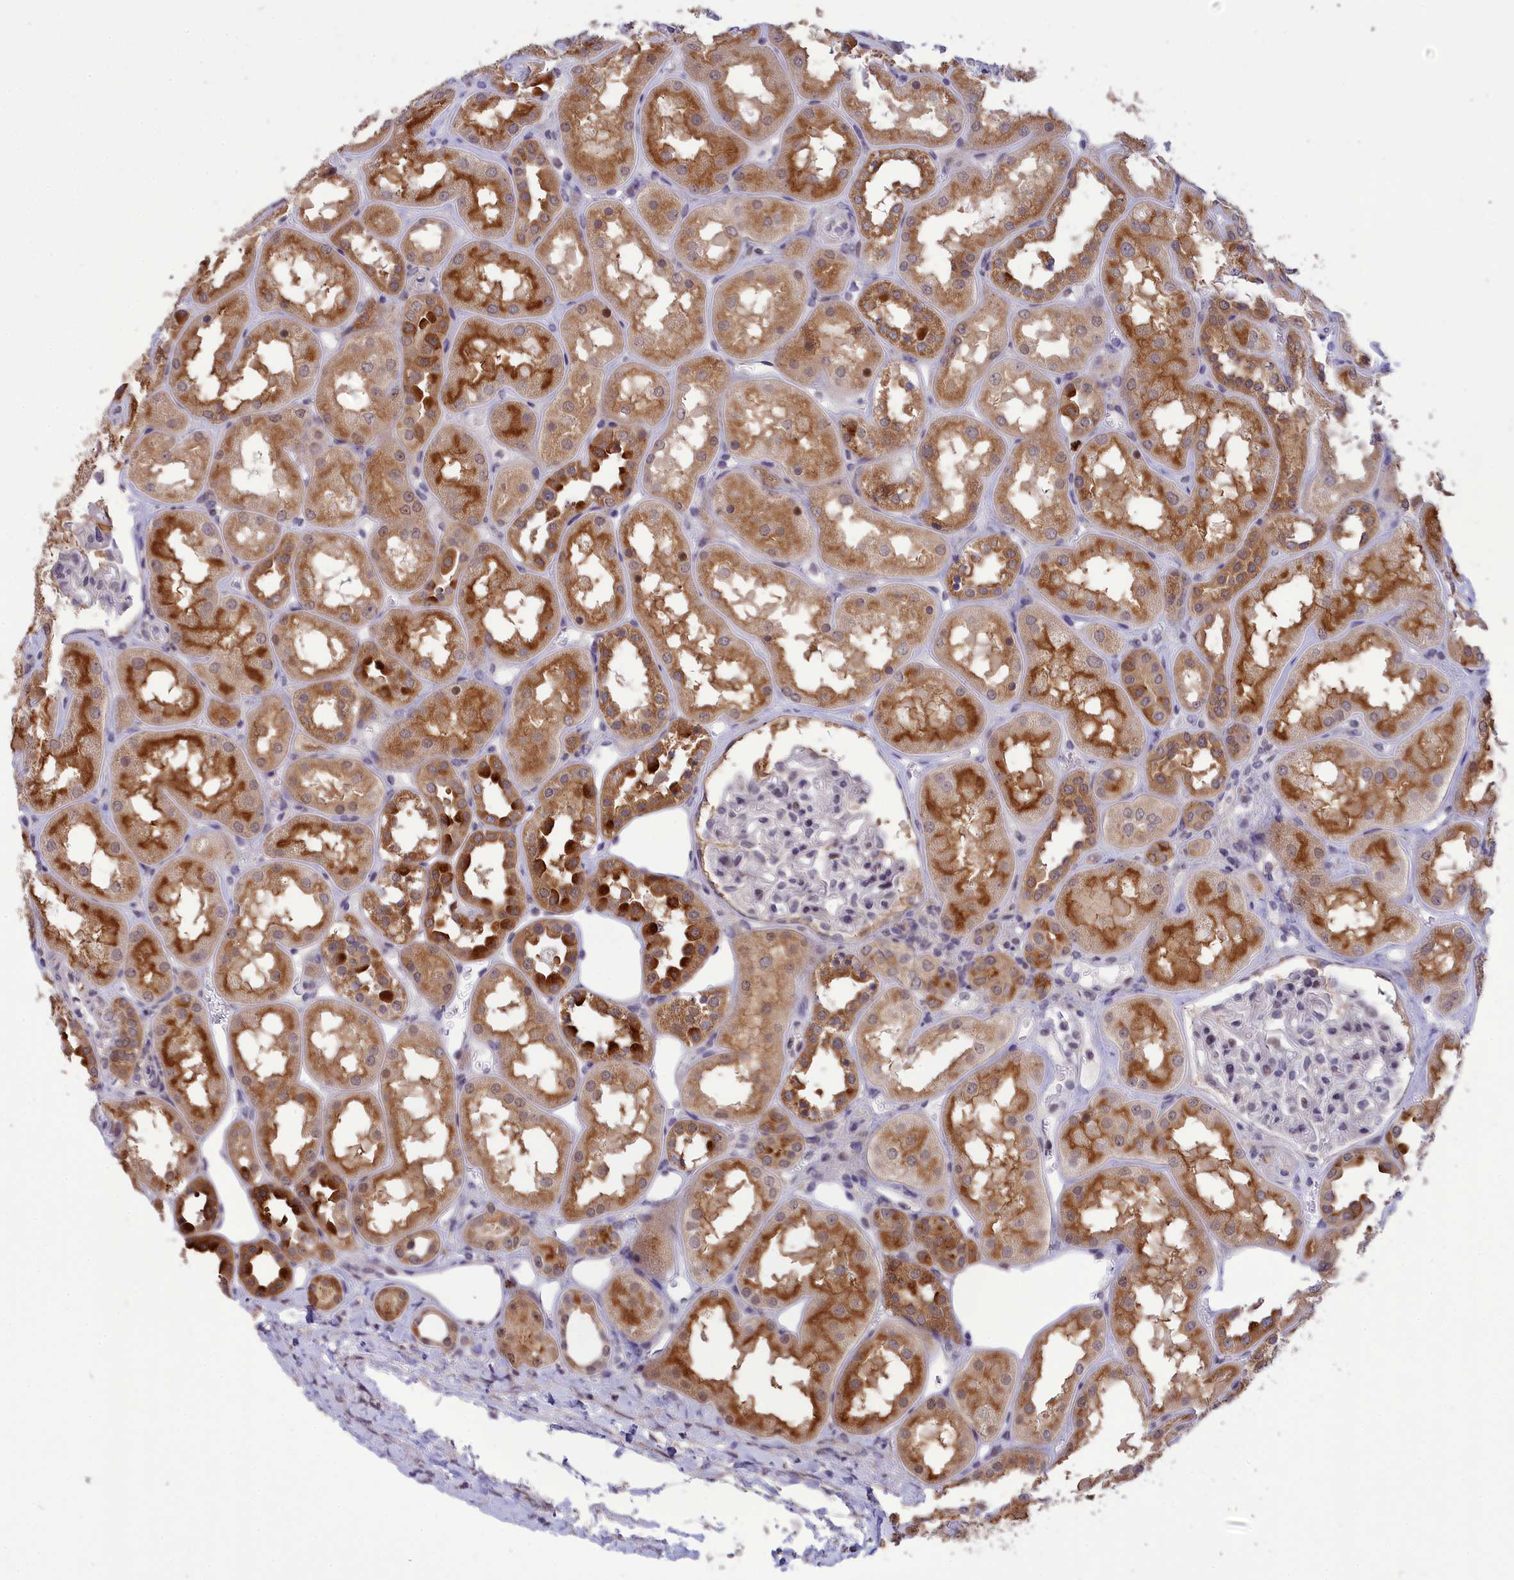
{"staining": {"intensity": "negative", "quantity": "none", "location": "none"}, "tissue": "kidney", "cell_type": "Cells in glomeruli", "image_type": "normal", "snomed": [{"axis": "morphology", "description": "Normal tissue, NOS"}, {"axis": "topography", "description": "Kidney"}], "caption": "Cells in glomeruli show no significant protein expression in normal kidney.", "gene": "KCTD14", "patient": {"sex": "male", "age": 70}}